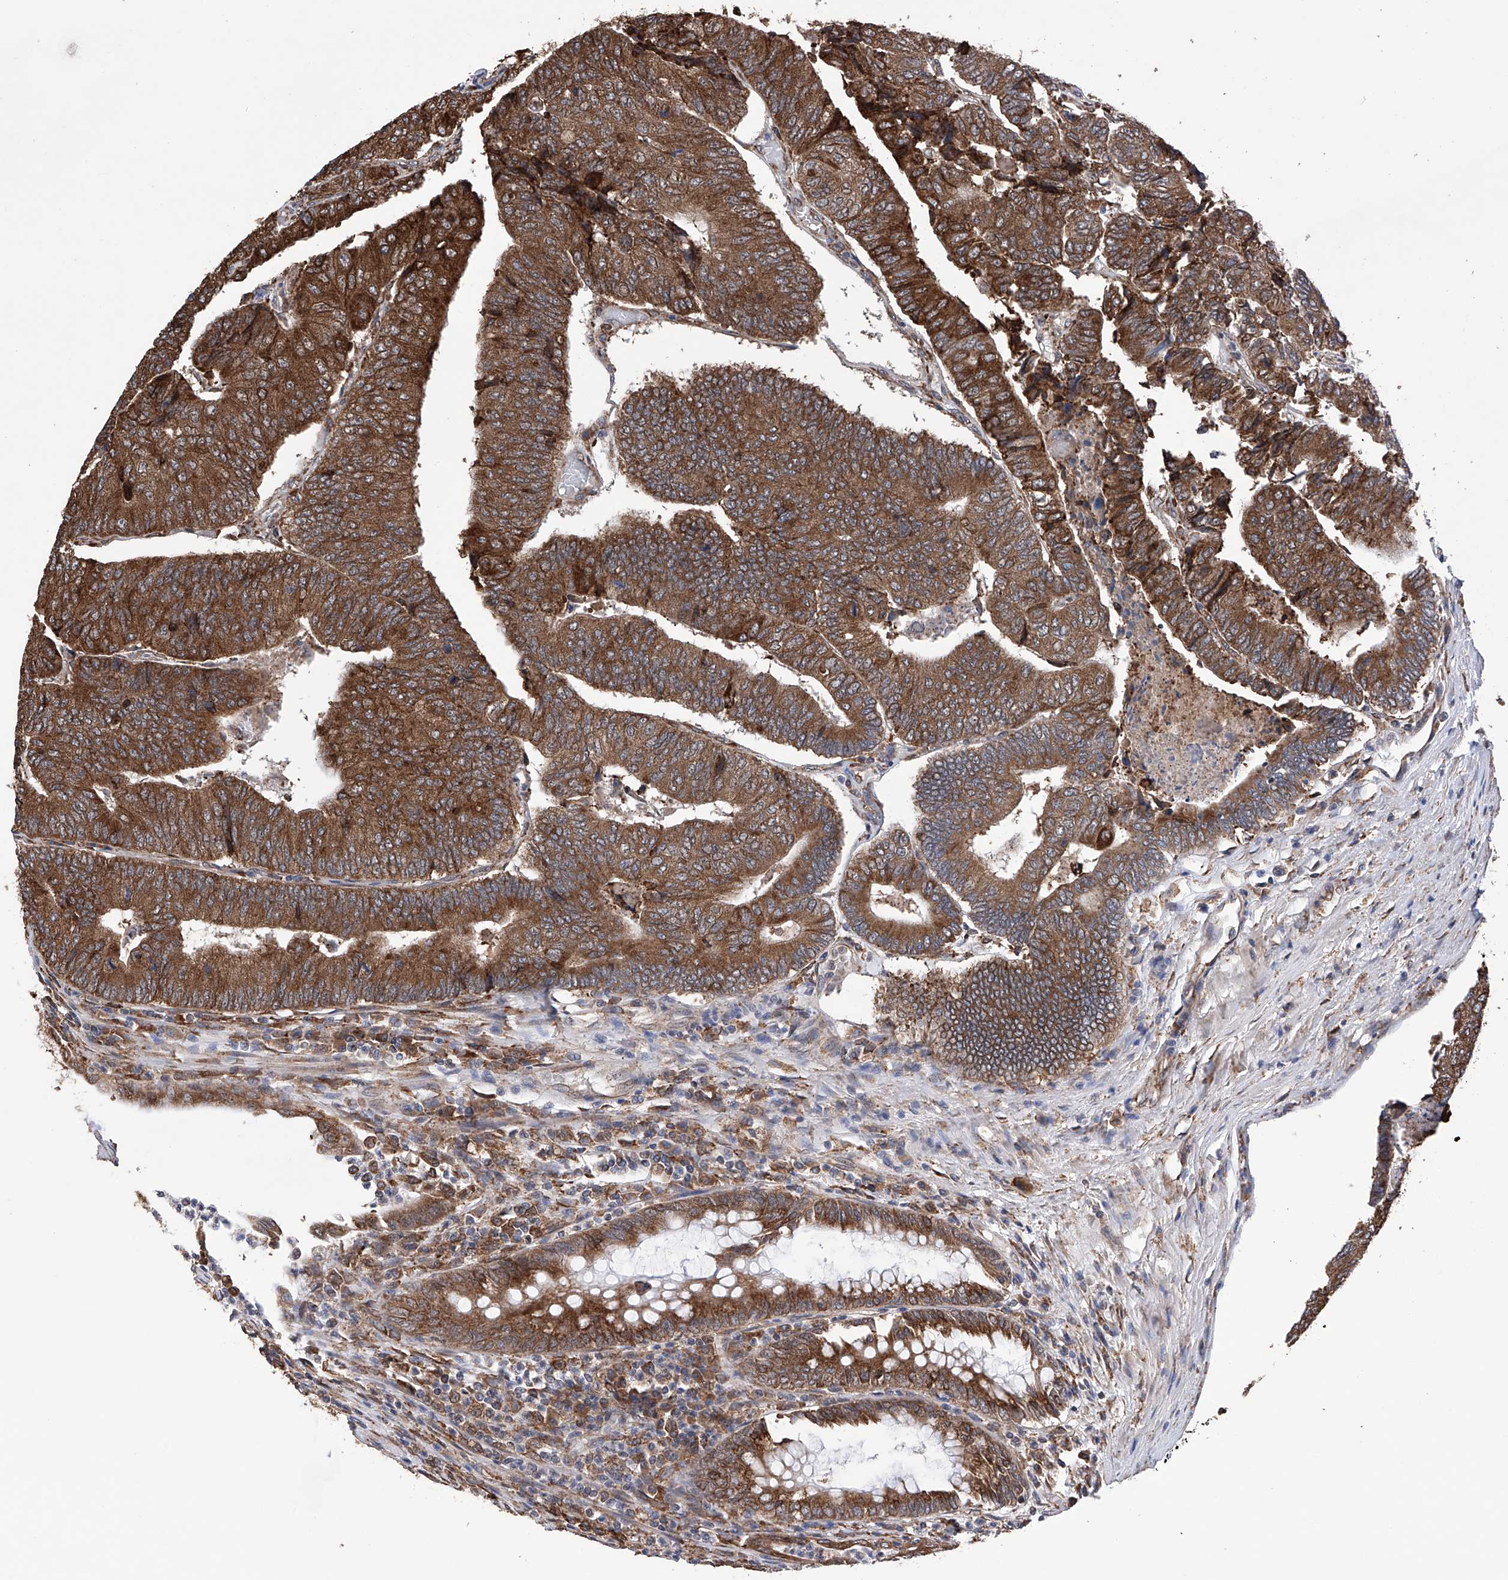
{"staining": {"intensity": "strong", "quantity": ">75%", "location": "cytoplasmic/membranous"}, "tissue": "colorectal cancer", "cell_type": "Tumor cells", "image_type": "cancer", "snomed": [{"axis": "morphology", "description": "Adenocarcinoma, NOS"}, {"axis": "topography", "description": "Colon"}], "caption": "Protein expression analysis of colorectal cancer displays strong cytoplasmic/membranous expression in approximately >75% of tumor cells. Using DAB (brown) and hematoxylin (blue) stains, captured at high magnification using brightfield microscopy.", "gene": "DNAH8", "patient": {"sex": "female", "age": 67}}